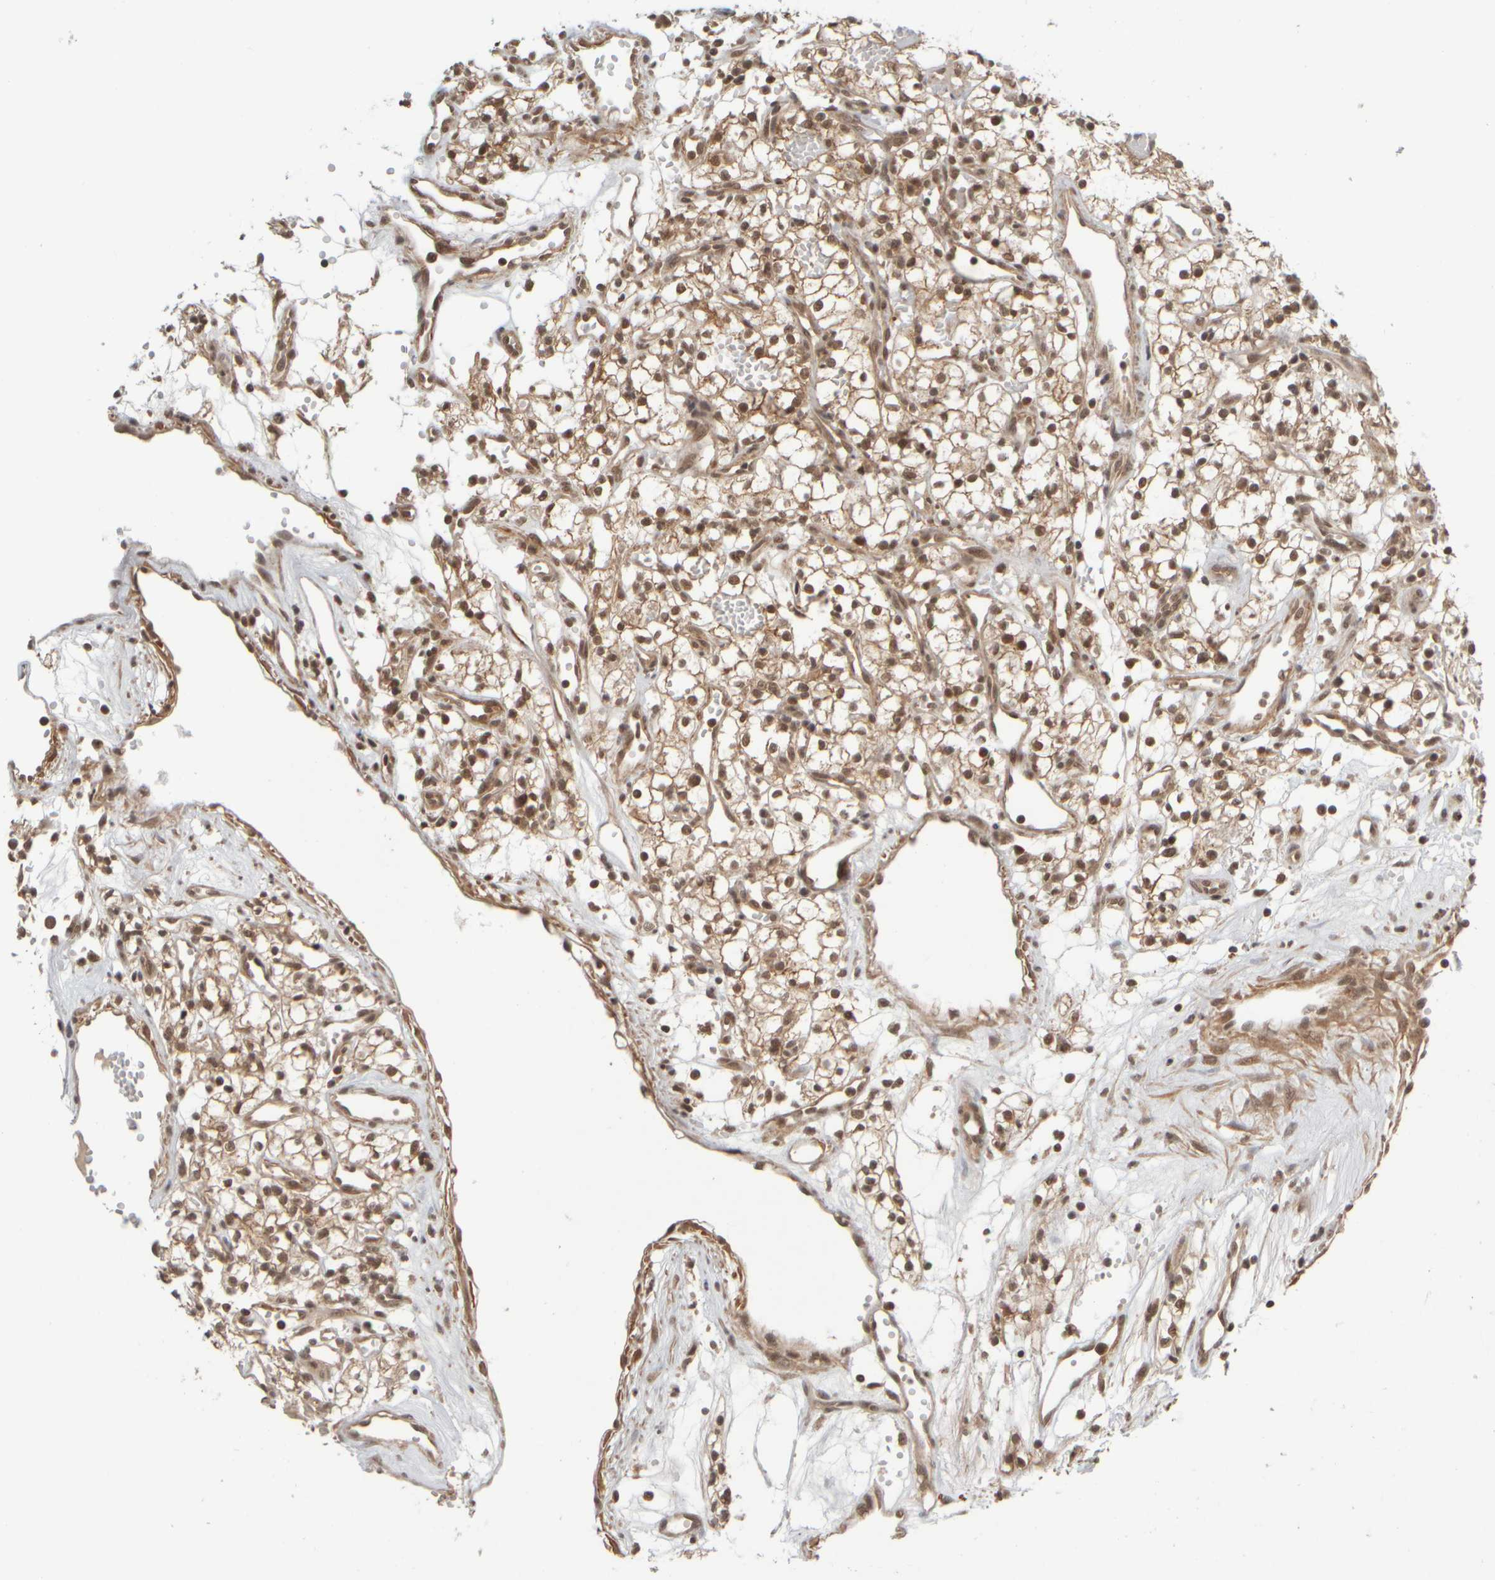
{"staining": {"intensity": "weak", "quantity": "25%-75%", "location": "cytoplasmic/membranous,nuclear"}, "tissue": "renal cancer", "cell_type": "Tumor cells", "image_type": "cancer", "snomed": [{"axis": "morphology", "description": "Adenocarcinoma, NOS"}, {"axis": "topography", "description": "Kidney"}], "caption": "Protein staining by immunohistochemistry reveals weak cytoplasmic/membranous and nuclear positivity in about 25%-75% of tumor cells in renal adenocarcinoma. Nuclei are stained in blue.", "gene": "SYNRG", "patient": {"sex": "male", "age": 59}}